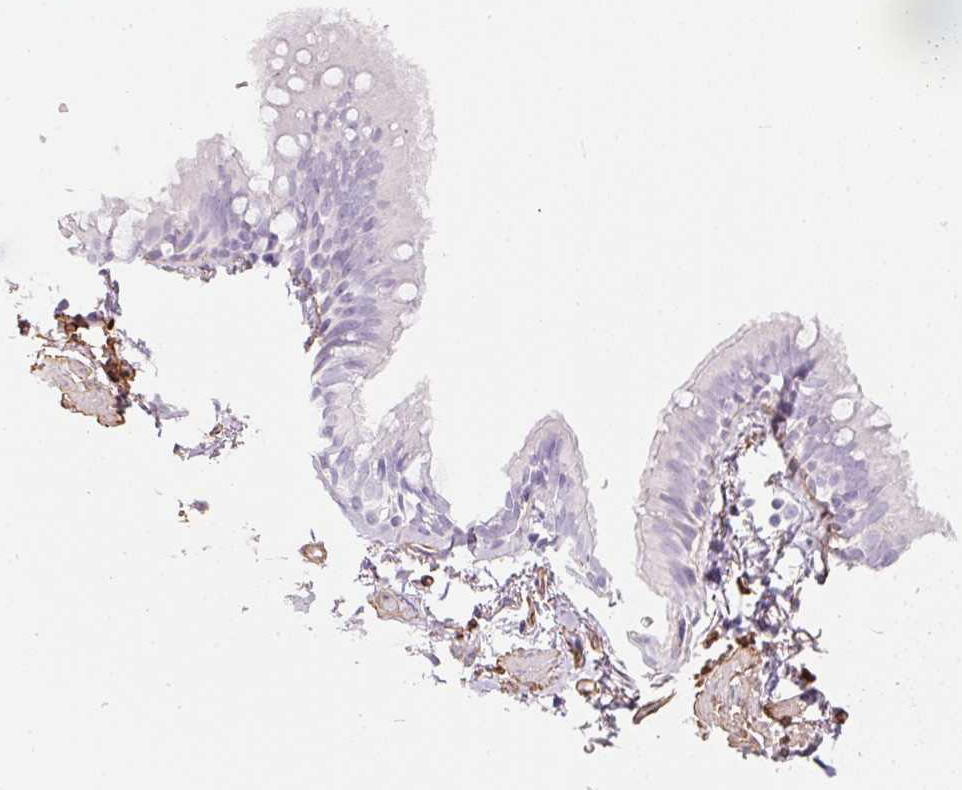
{"staining": {"intensity": "negative", "quantity": "none", "location": "none"}, "tissue": "bronchus", "cell_type": "Respiratory epithelial cells", "image_type": "normal", "snomed": [{"axis": "morphology", "description": "Normal tissue, NOS"}, {"axis": "topography", "description": "Bronchus"}], "caption": "Immunohistochemistry micrograph of unremarkable human bronchus stained for a protein (brown), which shows no staining in respiratory epithelial cells.", "gene": "LOXL4", "patient": {"sex": "male", "age": 67}}